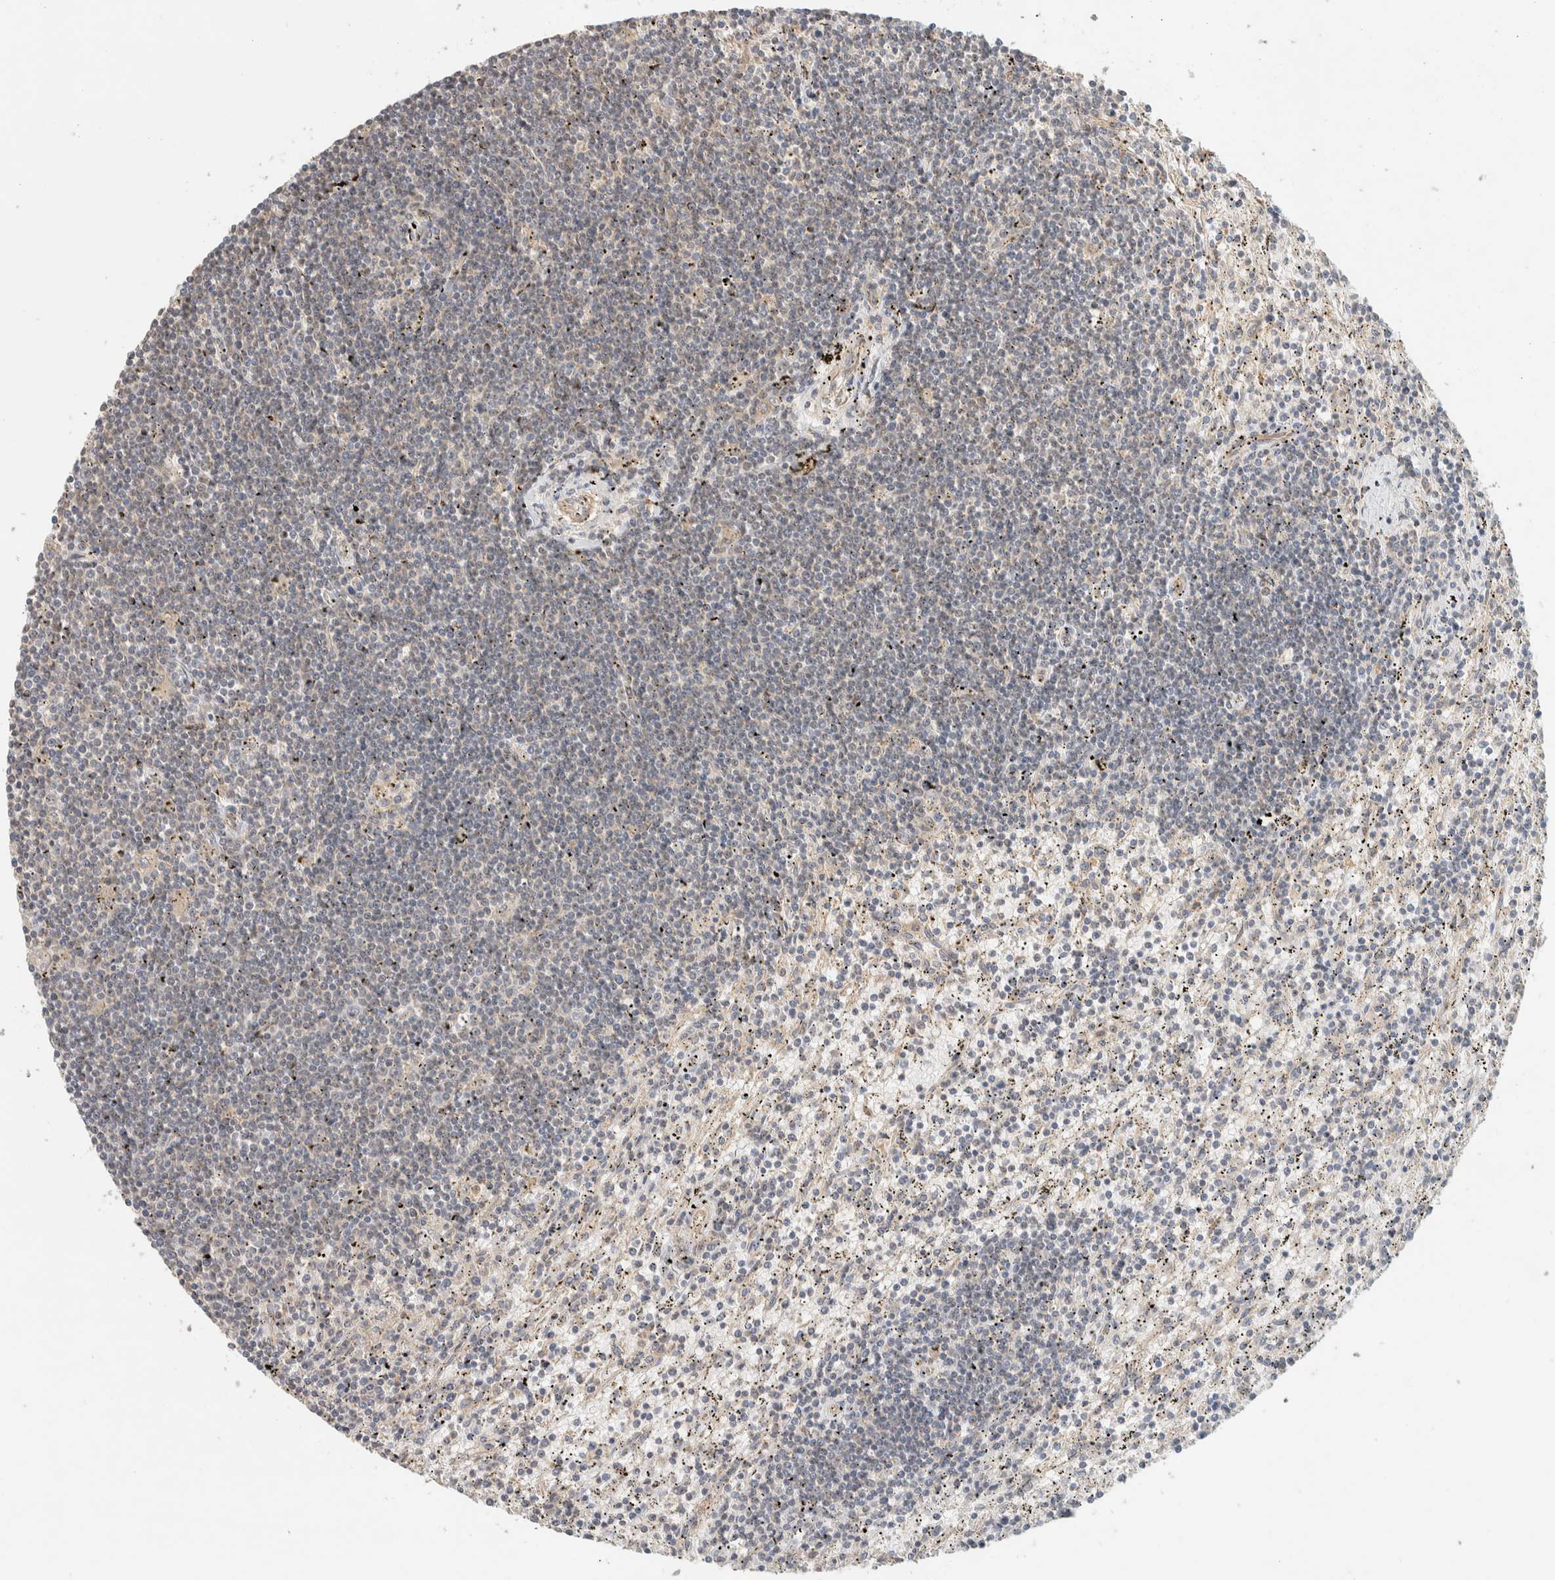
{"staining": {"intensity": "negative", "quantity": "none", "location": "none"}, "tissue": "lymphoma", "cell_type": "Tumor cells", "image_type": "cancer", "snomed": [{"axis": "morphology", "description": "Malignant lymphoma, non-Hodgkin's type, Low grade"}, {"axis": "topography", "description": "Spleen"}], "caption": "Photomicrograph shows no significant protein staining in tumor cells of malignant lymphoma, non-Hodgkin's type (low-grade). Nuclei are stained in blue.", "gene": "PDE7B", "patient": {"sex": "male", "age": 76}}